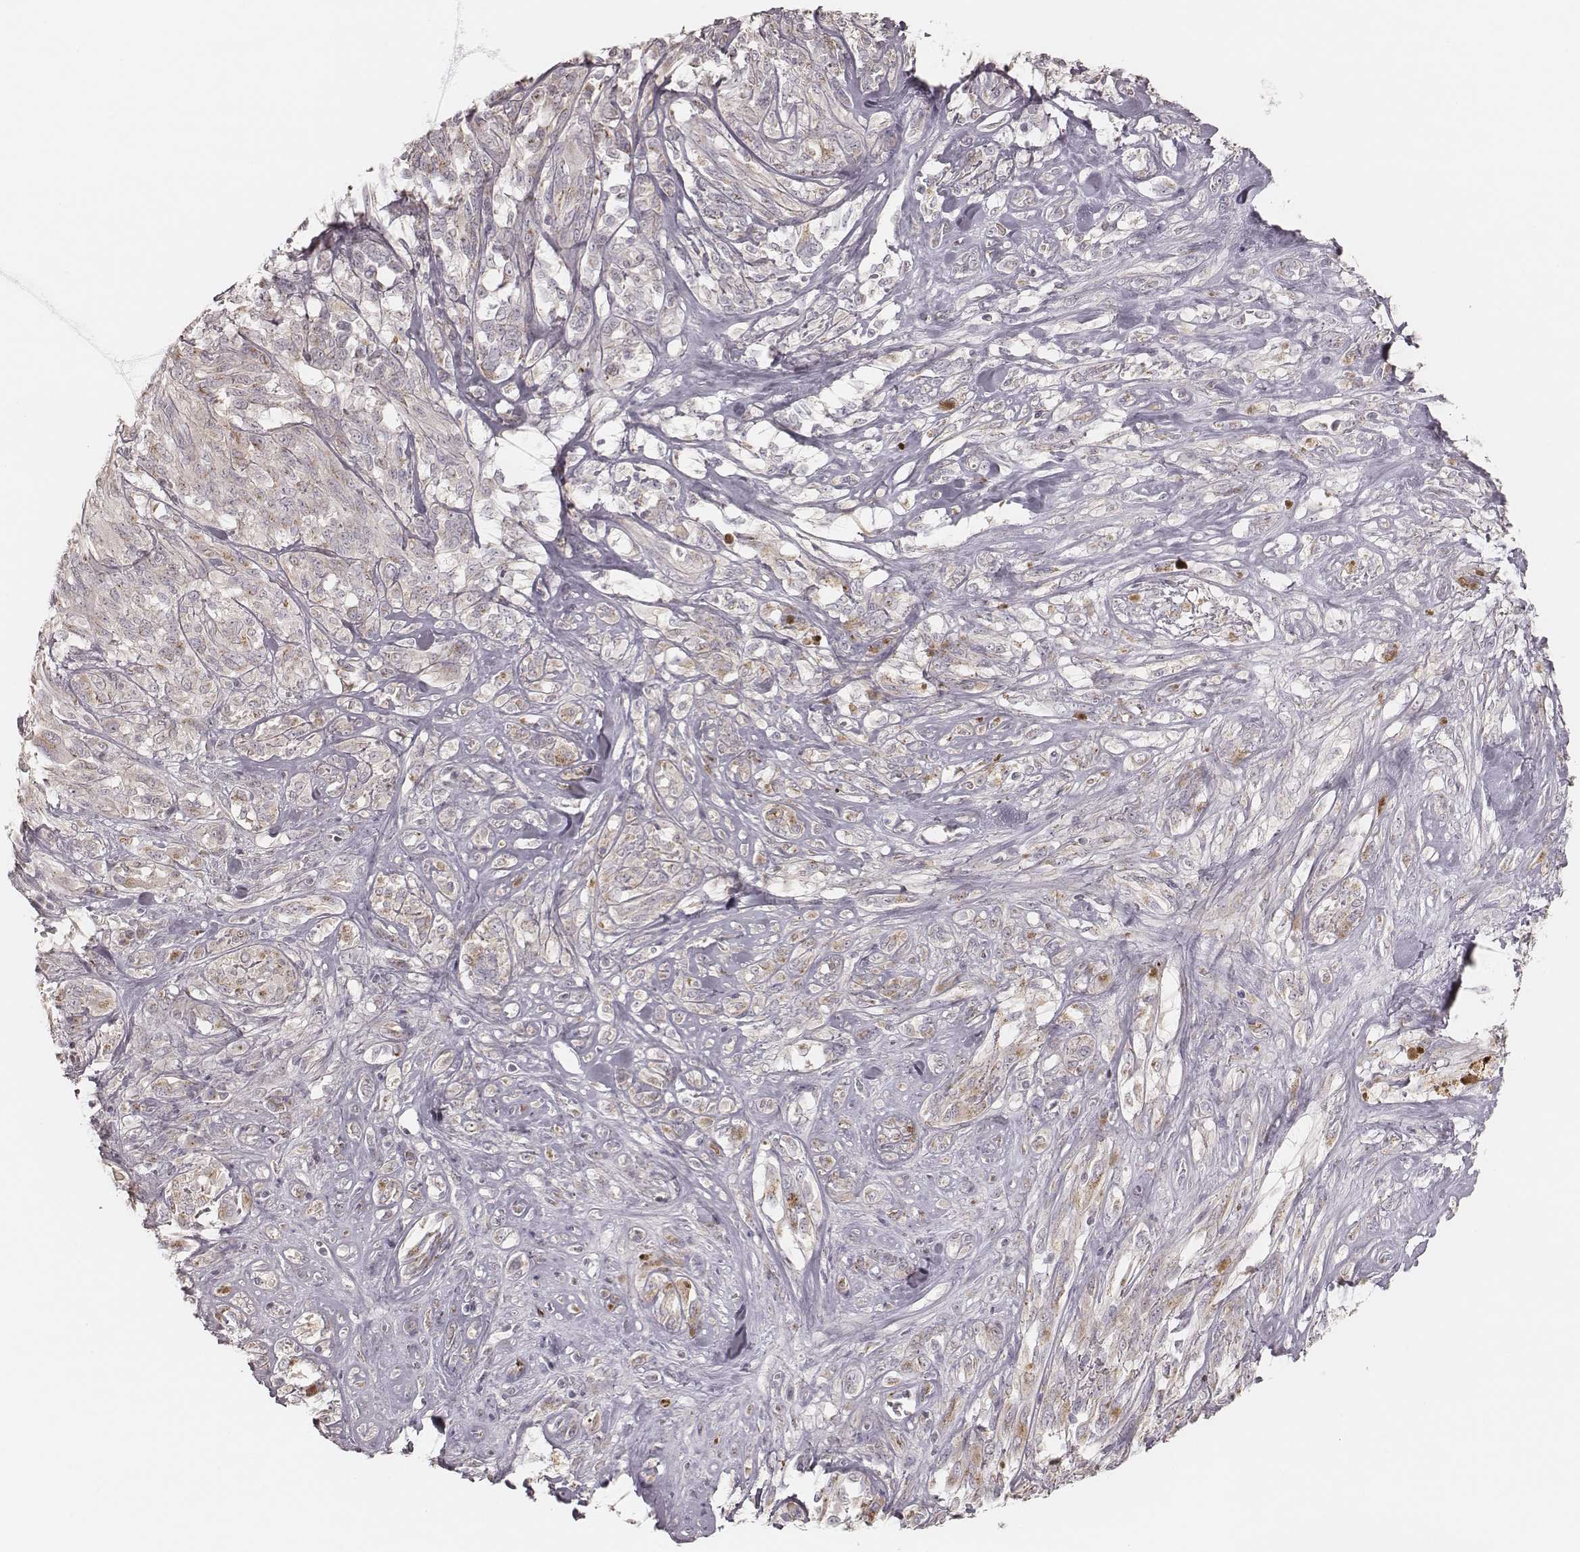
{"staining": {"intensity": "moderate", "quantity": "<25%", "location": "cytoplasmic/membranous"}, "tissue": "melanoma", "cell_type": "Tumor cells", "image_type": "cancer", "snomed": [{"axis": "morphology", "description": "Malignant melanoma, NOS"}, {"axis": "topography", "description": "Skin"}], "caption": "An immunohistochemistry (IHC) micrograph of neoplastic tissue is shown. Protein staining in brown shows moderate cytoplasmic/membranous positivity in melanoma within tumor cells.", "gene": "ABCA7", "patient": {"sex": "female", "age": 91}}